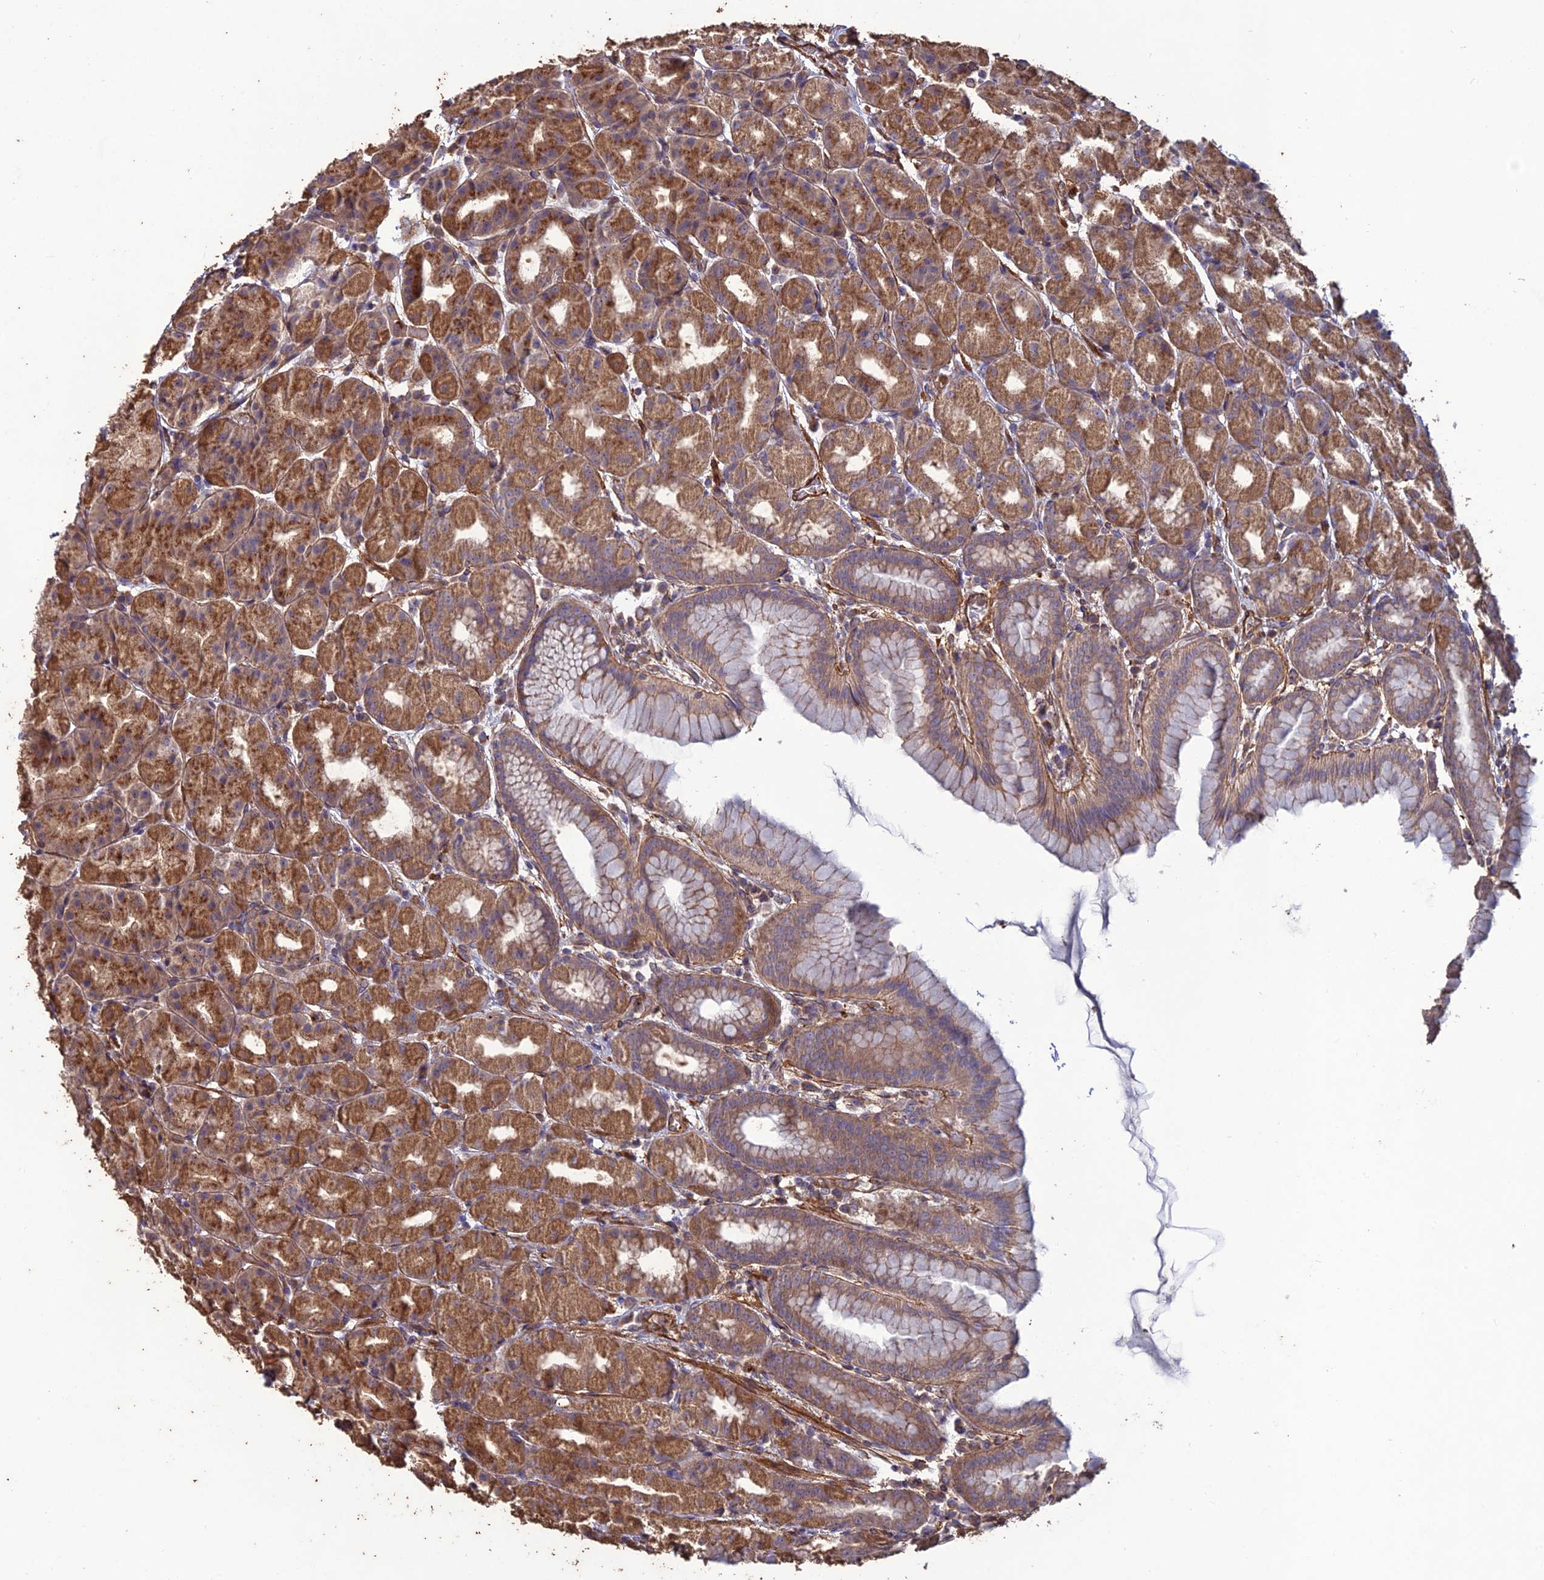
{"staining": {"intensity": "moderate", "quantity": ">75%", "location": "cytoplasmic/membranous"}, "tissue": "stomach", "cell_type": "Glandular cells", "image_type": "normal", "snomed": [{"axis": "morphology", "description": "Normal tissue, NOS"}, {"axis": "topography", "description": "Stomach, upper"}], "caption": "Moderate cytoplasmic/membranous protein positivity is seen in approximately >75% of glandular cells in stomach.", "gene": "ATP6V0A2", "patient": {"sex": "male", "age": 68}}